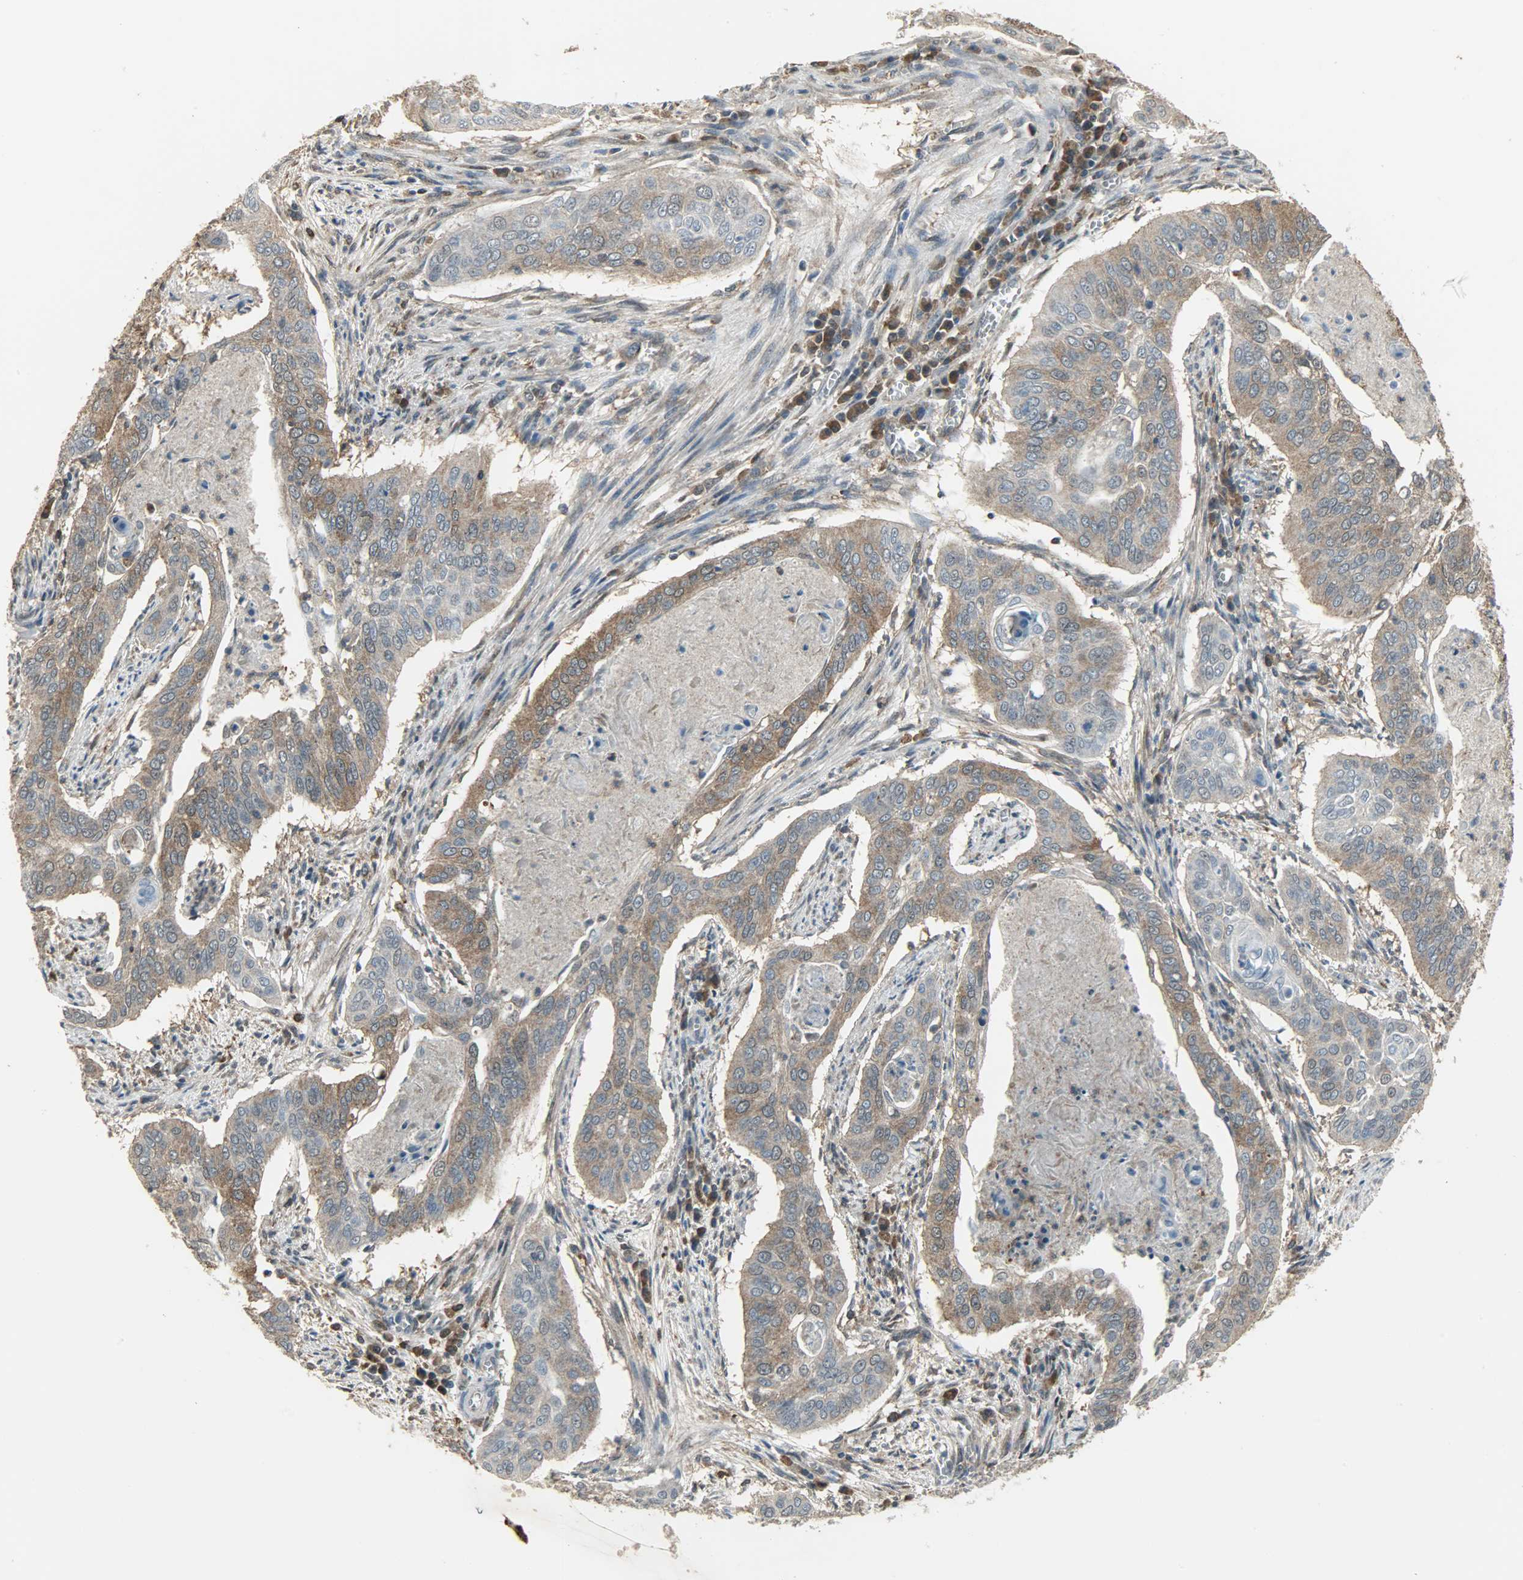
{"staining": {"intensity": "moderate", "quantity": ">75%", "location": "cytoplasmic/membranous"}, "tissue": "cervical cancer", "cell_type": "Tumor cells", "image_type": "cancer", "snomed": [{"axis": "morphology", "description": "Squamous cell carcinoma, NOS"}, {"axis": "topography", "description": "Cervix"}], "caption": "Brown immunohistochemical staining in human squamous cell carcinoma (cervical) shows moderate cytoplasmic/membranous expression in approximately >75% of tumor cells. Nuclei are stained in blue.", "gene": "LDHB", "patient": {"sex": "female", "age": 39}}